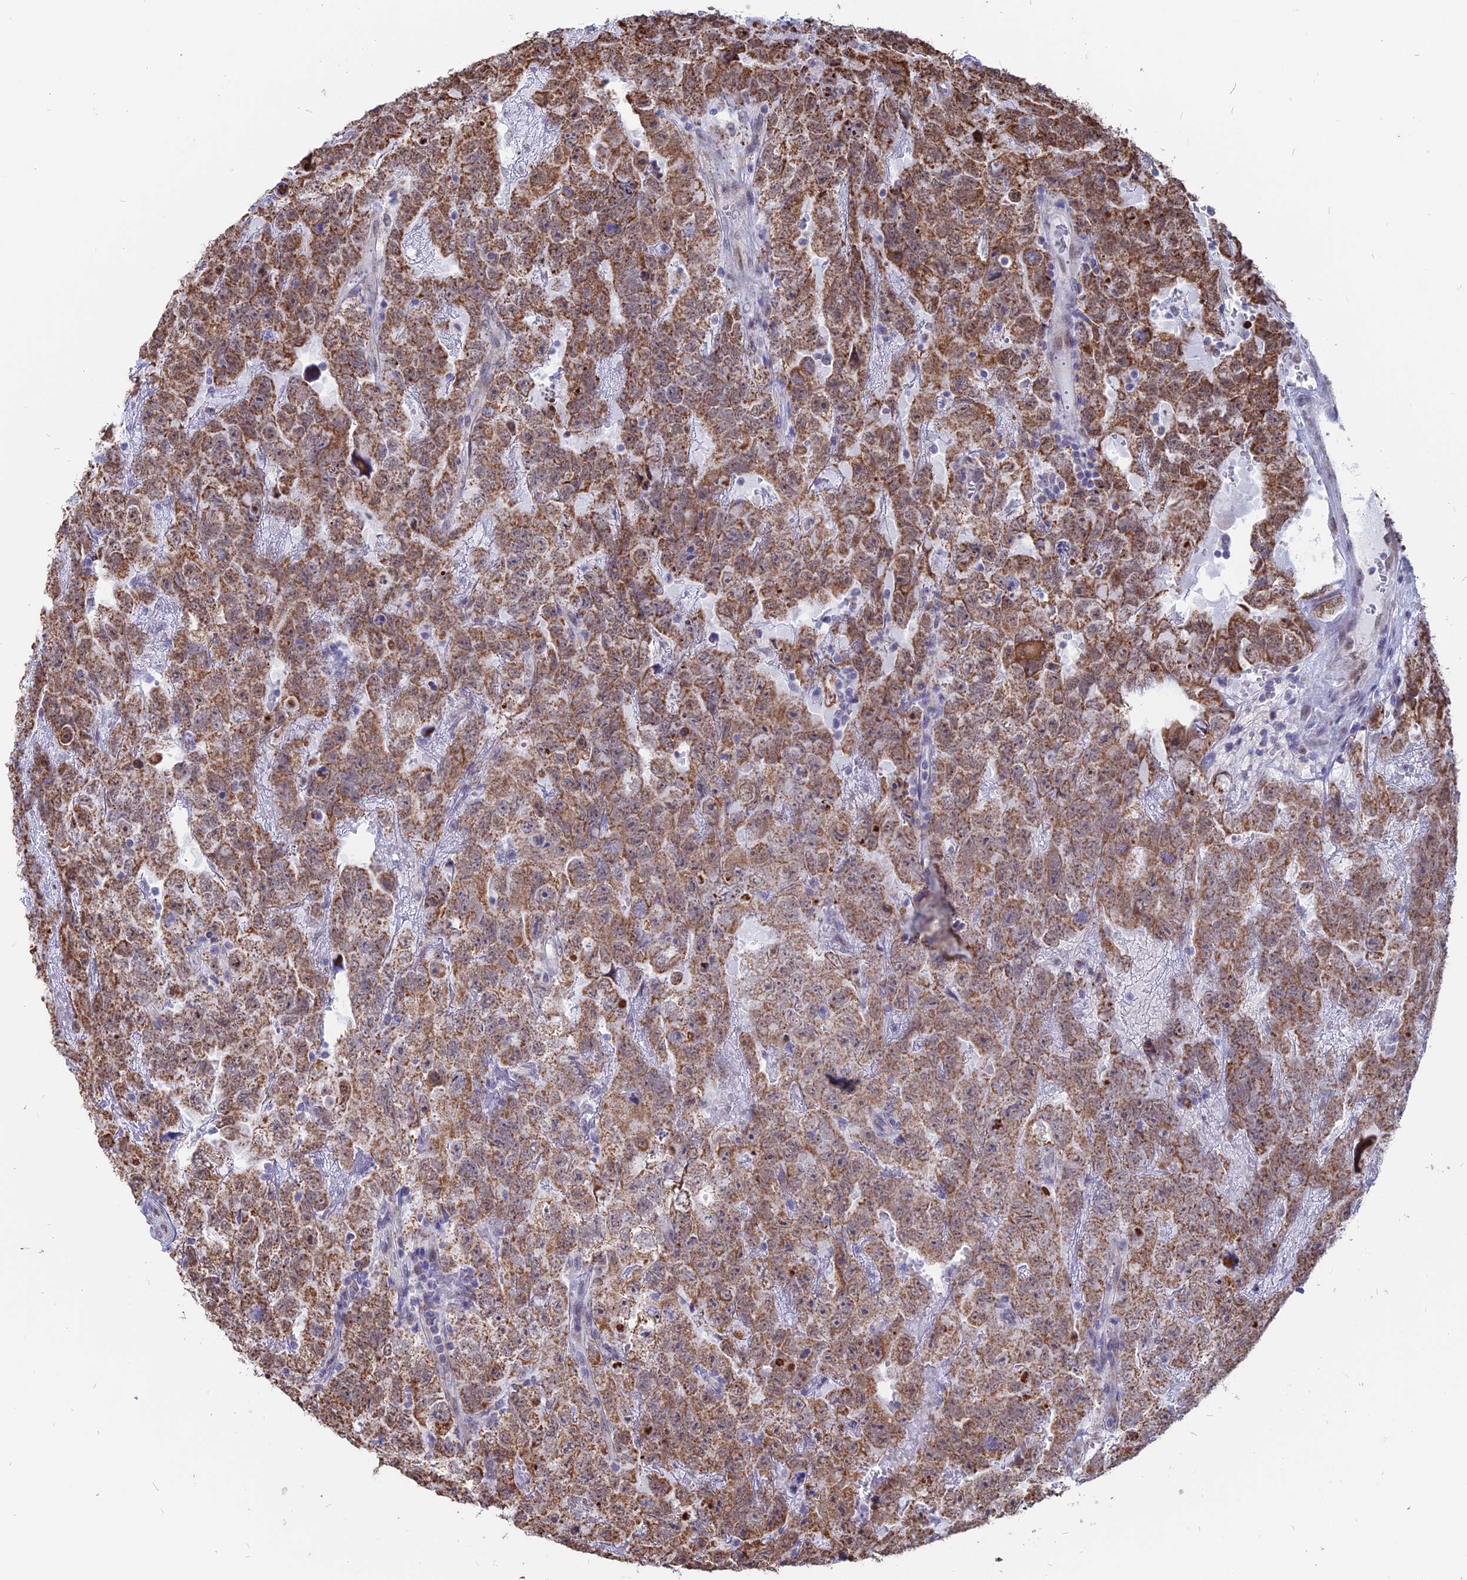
{"staining": {"intensity": "moderate", "quantity": ">75%", "location": "cytoplasmic/membranous"}, "tissue": "testis cancer", "cell_type": "Tumor cells", "image_type": "cancer", "snomed": [{"axis": "morphology", "description": "Carcinoma, Embryonal, NOS"}, {"axis": "topography", "description": "Testis"}], "caption": "The histopathology image shows immunohistochemical staining of testis cancer (embryonal carcinoma). There is moderate cytoplasmic/membranous expression is present in approximately >75% of tumor cells. The staining was performed using DAB, with brown indicating positive protein expression. Nuclei are stained blue with hematoxylin.", "gene": "ARHGAP40", "patient": {"sex": "male", "age": 45}}